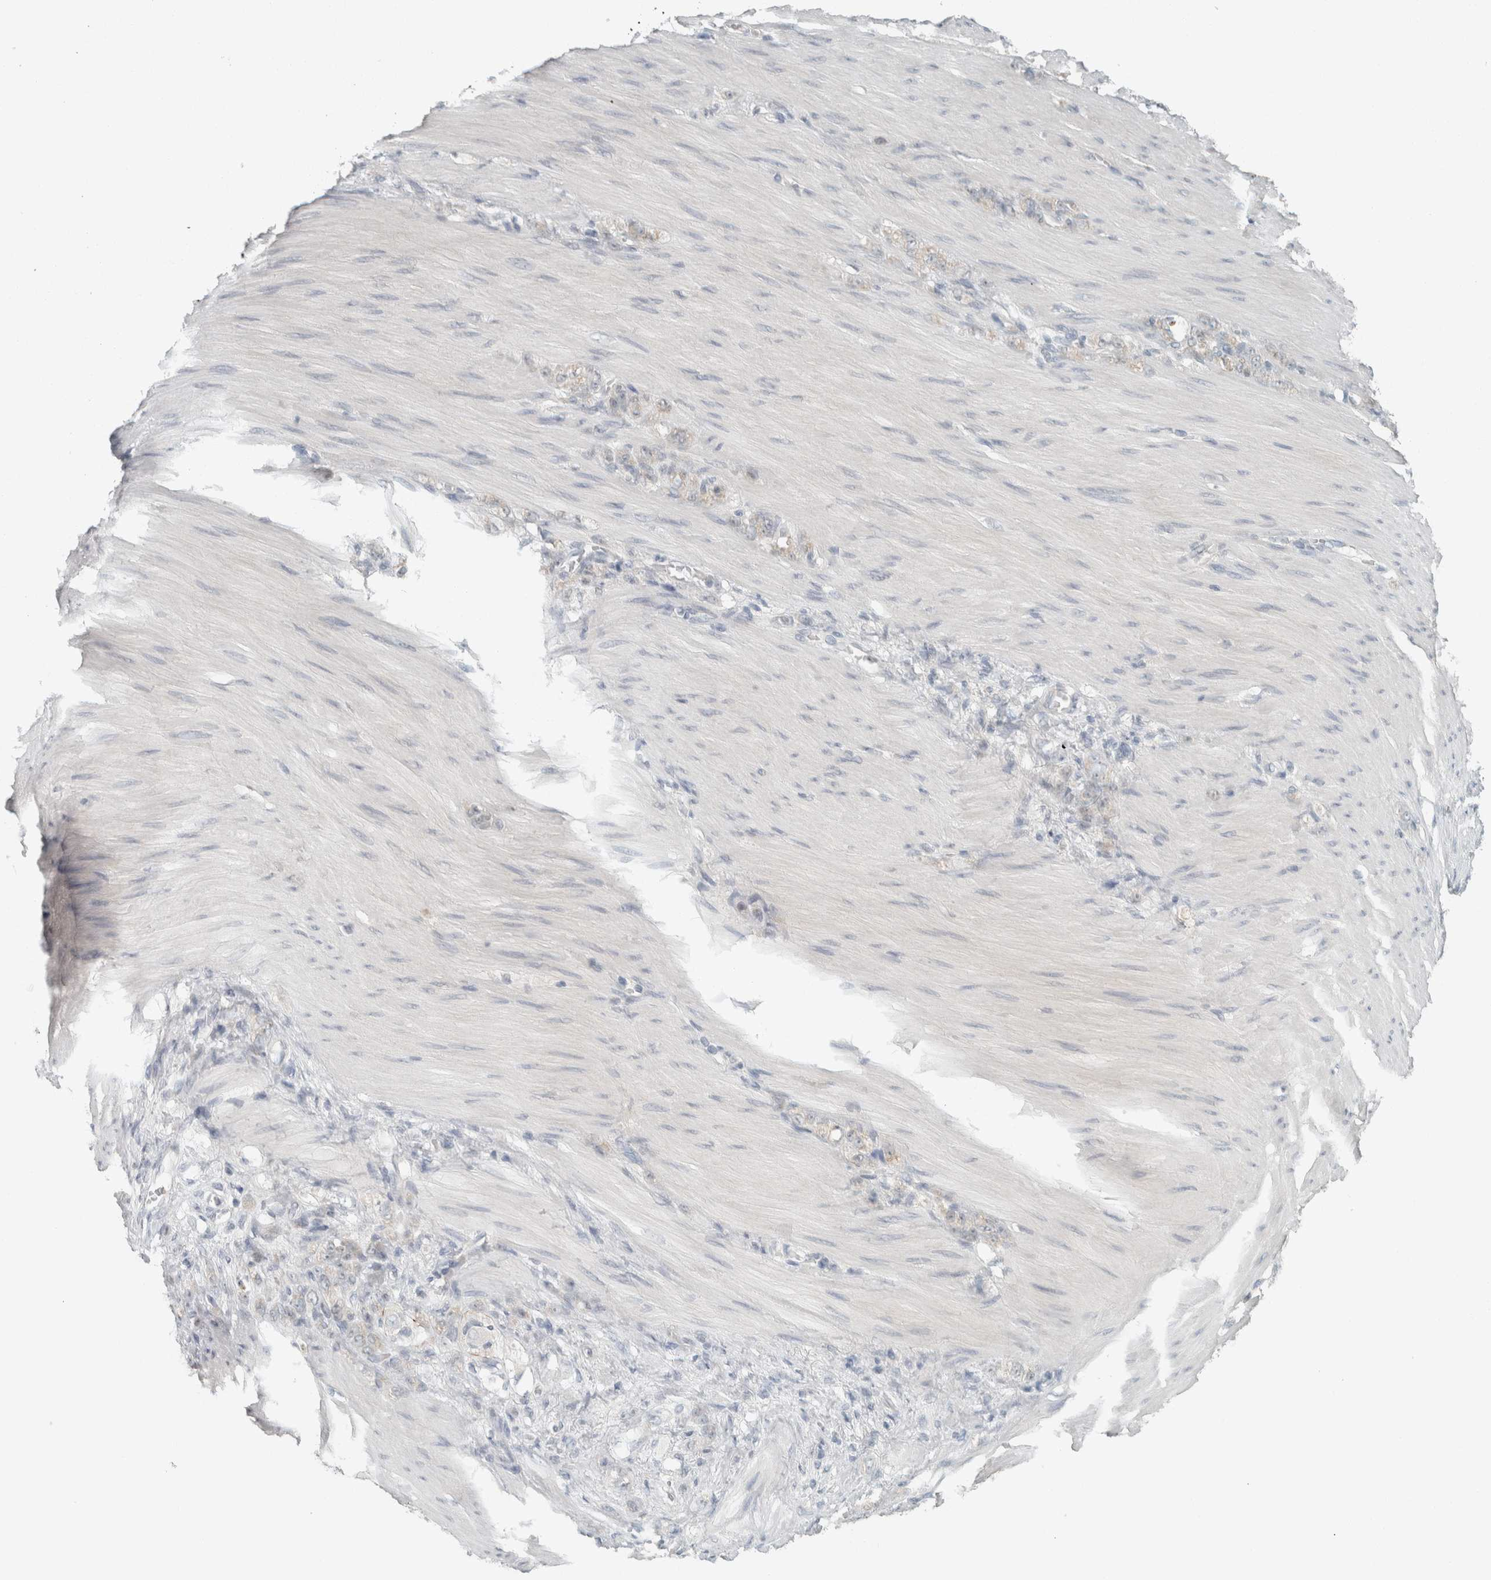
{"staining": {"intensity": "weak", "quantity": "<25%", "location": "cytoplasmic/membranous"}, "tissue": "stomach cancer", "cell_type": "Tumor cells", "image_type": "cancer", "snomed": [{"axis": "morphology", "description": "Normal tissue, NOS"}, {"axis": "morphology", "description": "Adenocarcinoma, NOS"}, {"axis": "topography", "description": "Stomach"}], "caption": "Adenocarcinoma (stomach) was stained to show a protein in brown. There is no significant staining in tumor cells.", "gene": "TRIT1", "patient": {"sex": "male", "age": 82}}